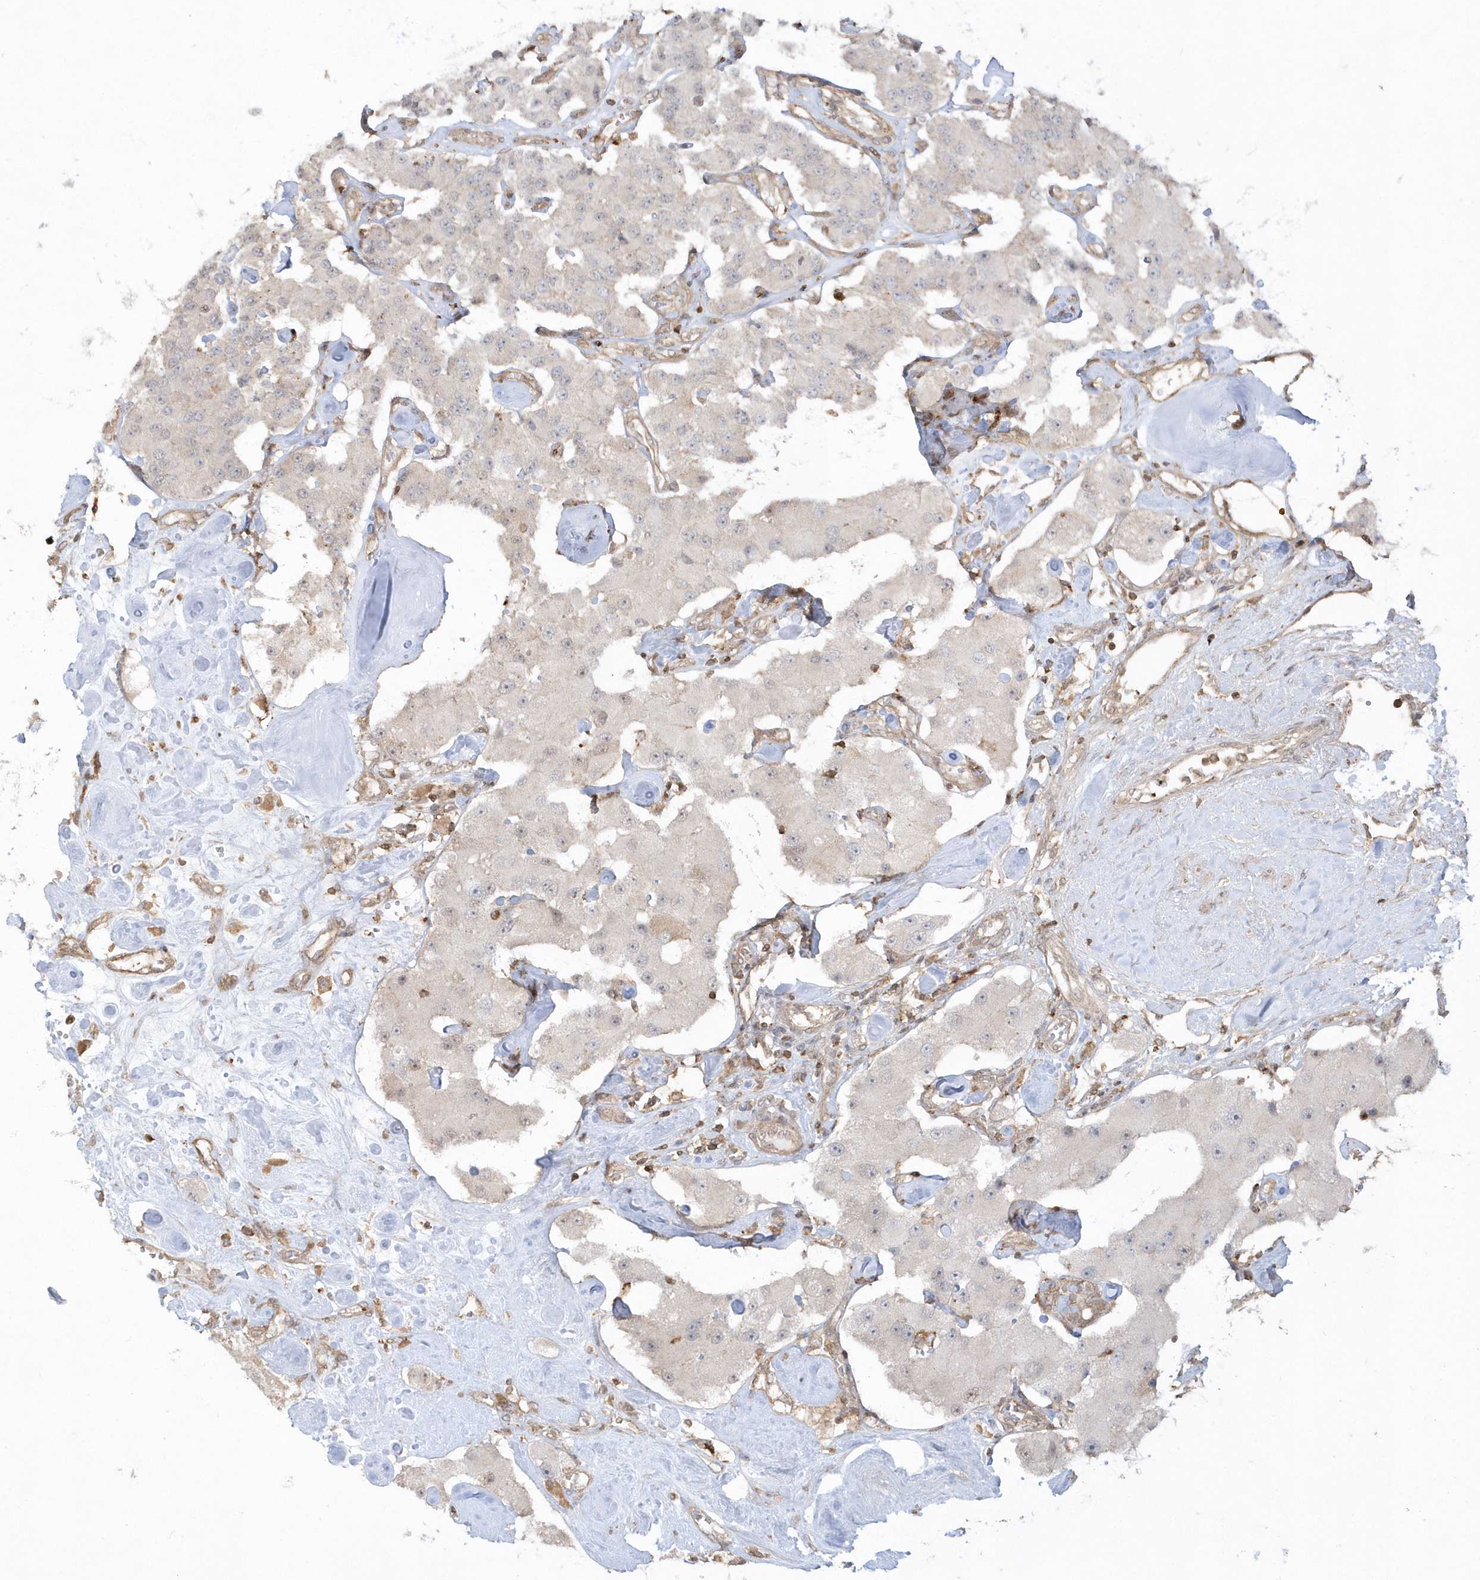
{"staining": {"intensity": "negative", "quantity": "none", "location": "none"}, "tissue": "carcinoid", "cell_type": "Tumor cells", "image_type": "cancer", "snomed": [{"axis": "morphology", "description": "Carcinoid, malignant, NOS"}, {"axis": "topography", "description": "Pancreas"}], "caption": "DAB (3,3'-diaminobenzidine) immunohistochemical staining of carcinoid (malignant) shows no significant positivity in tumor cells.", "gene": "BSN", "patient": {"sex": "male", "age": 41}}